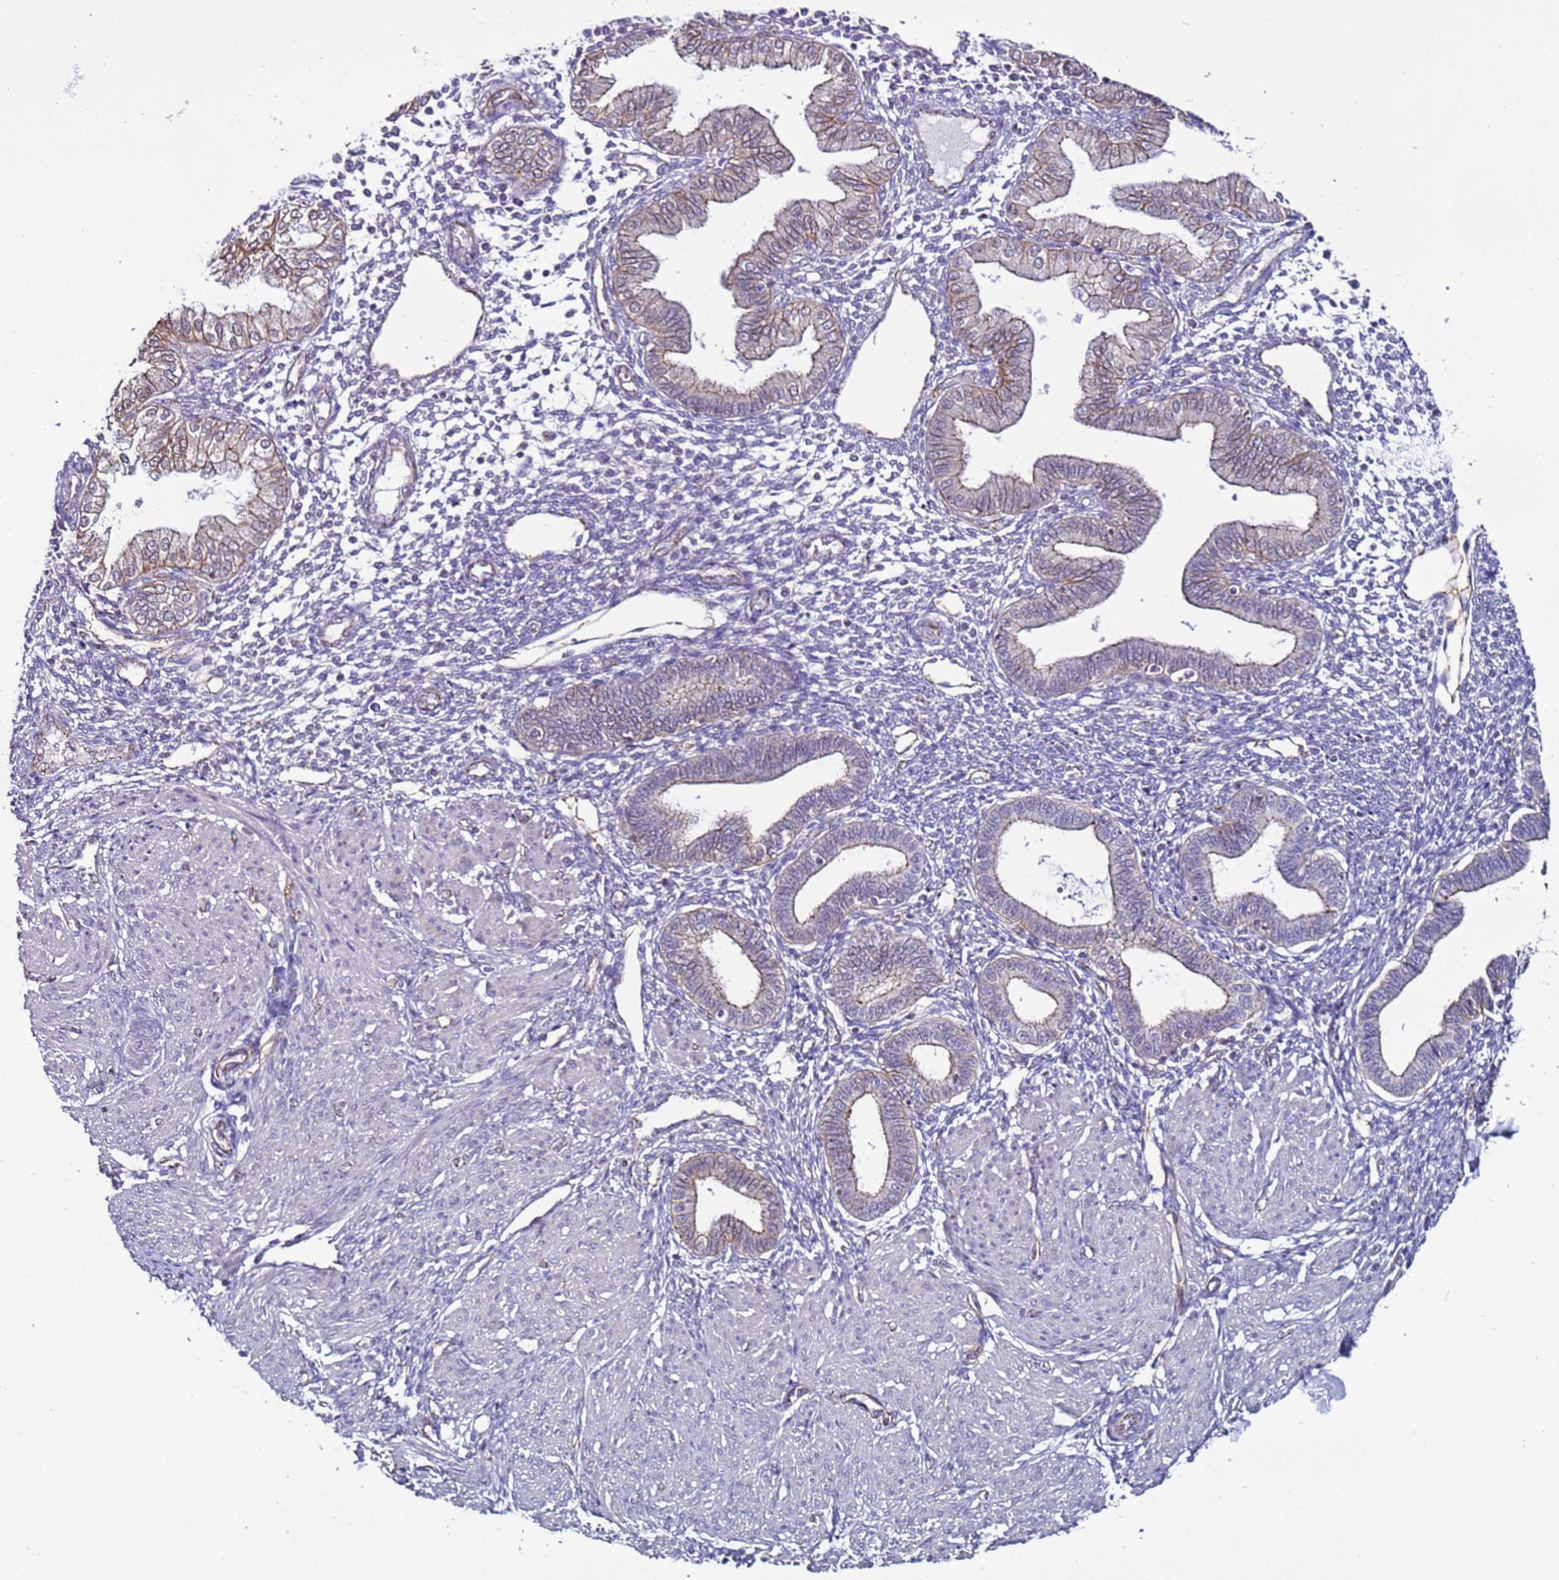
{"staining": {"intensity": "negative", "quantity": "none", "location": "none"}, "tissue": "endometrium", "cell_type": "Cells in endometrial stroma", "image_type": "normal", "snomed": [{"axis": "morphology", "description": "Normal tissue, NOS"}, {"axis": "topography", "description": "Endometrium"}], "caption": "Cells in endometrial stroma are negative for protein expression in unremarkable human endometrium. (DAB (3,3'-diaminobenzidine) IHC visualized using brightfield microscopy, high magnification).", "gene": "TENM3", "patient": {"sex": "female", "age": 53}}